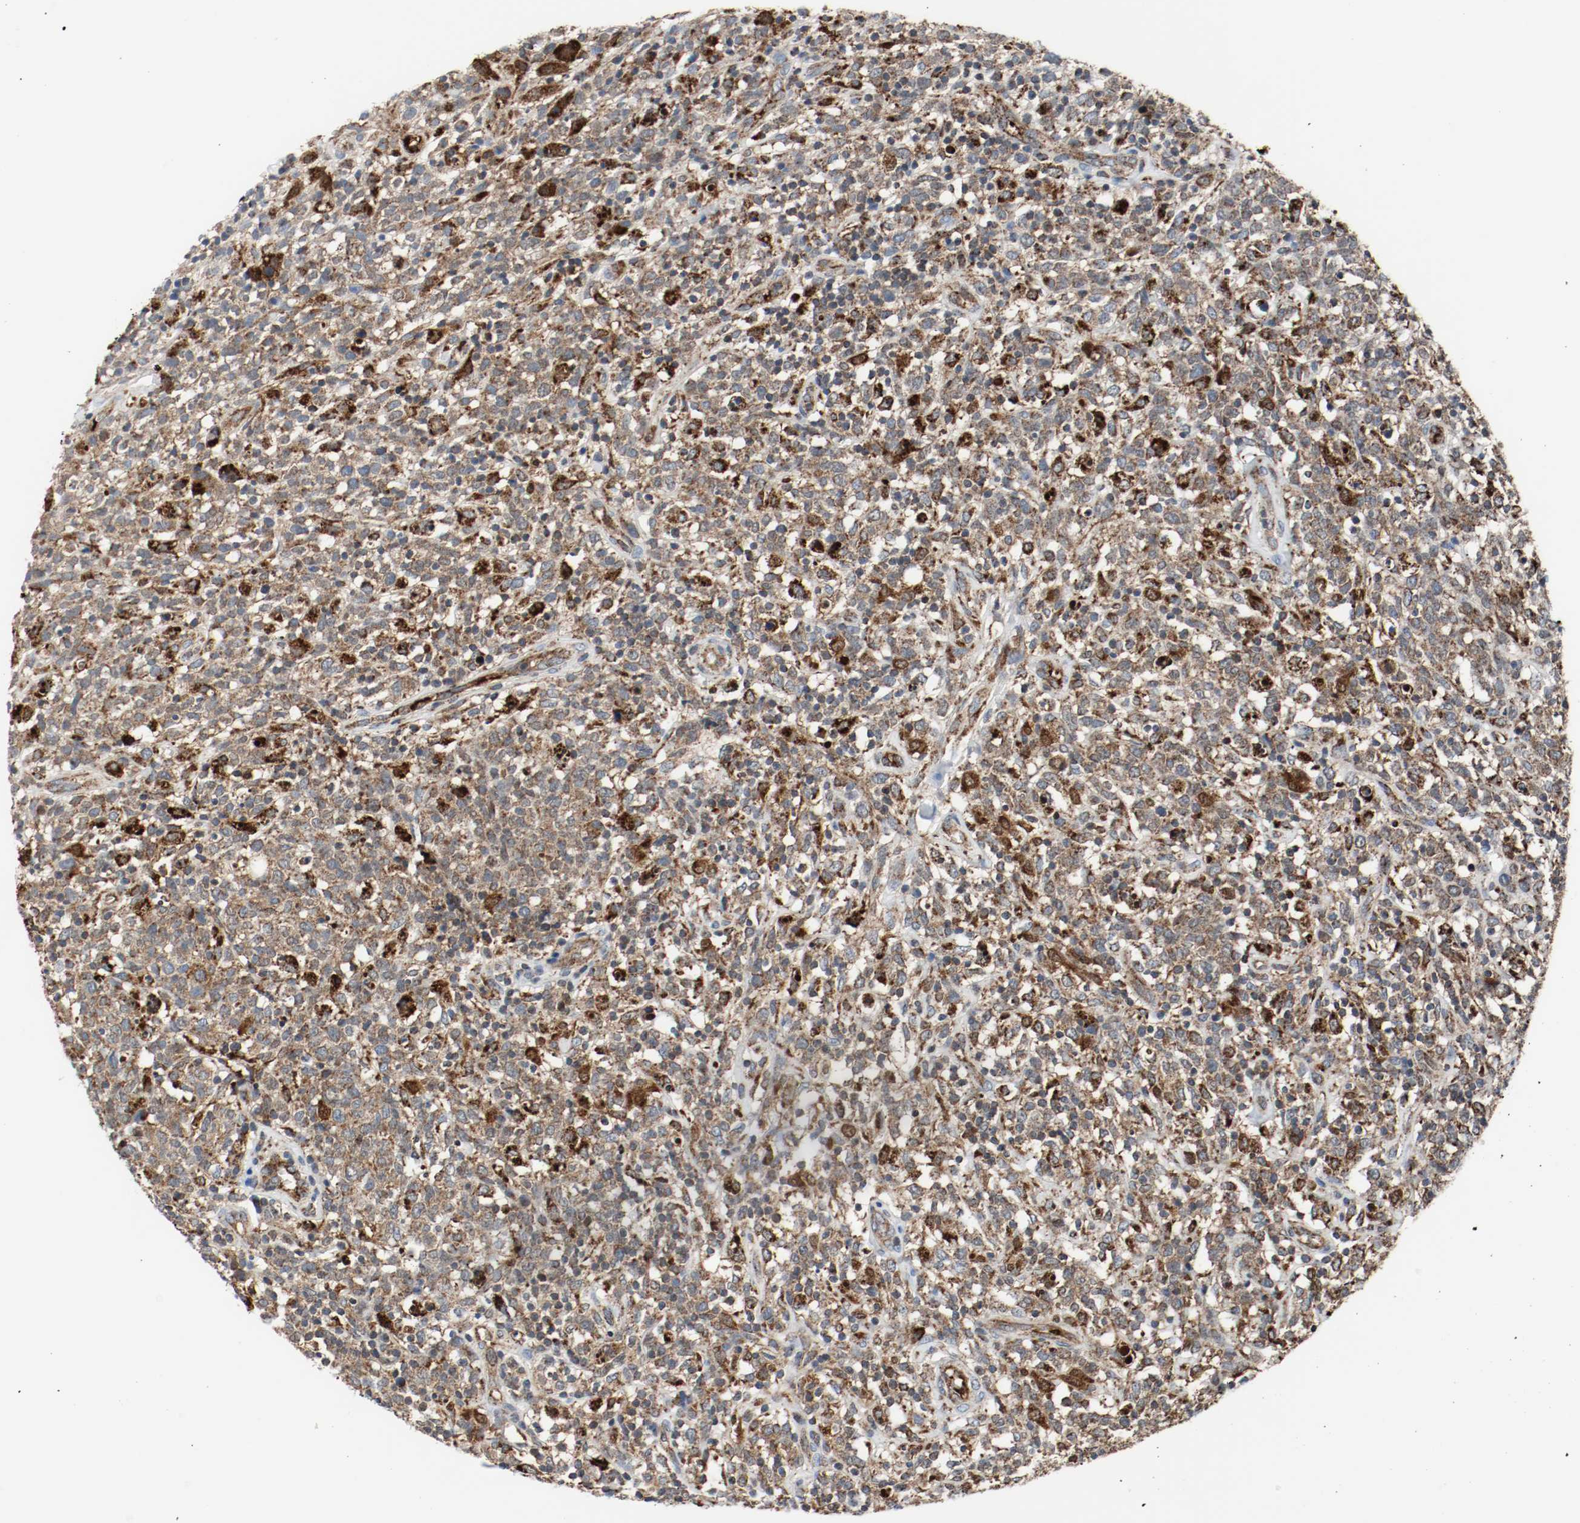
{"staining": {"intensity": "moderate", "quantity": ">75%", "location": "cytoplasmic/membranous"}, "tissue": "lymphoma", "cell_type": "Tumor cells", "image_type": "cancer", "snomed": [{"axis": "morphology", "description": "Malignant lymphoma, non-Hodgkin's type, High grade"}, {"axis": "topography", "description": "Lymph node"}], "caption": "A micrograph of human high-grade malignant lymphoma, non-Hodgkin's type stained for a protein shows moderate cytoplasmic/membranous brown staining in tumor cells.", "gene": "TXNRD1", "patient": {"sex": "female", "age": 73}}